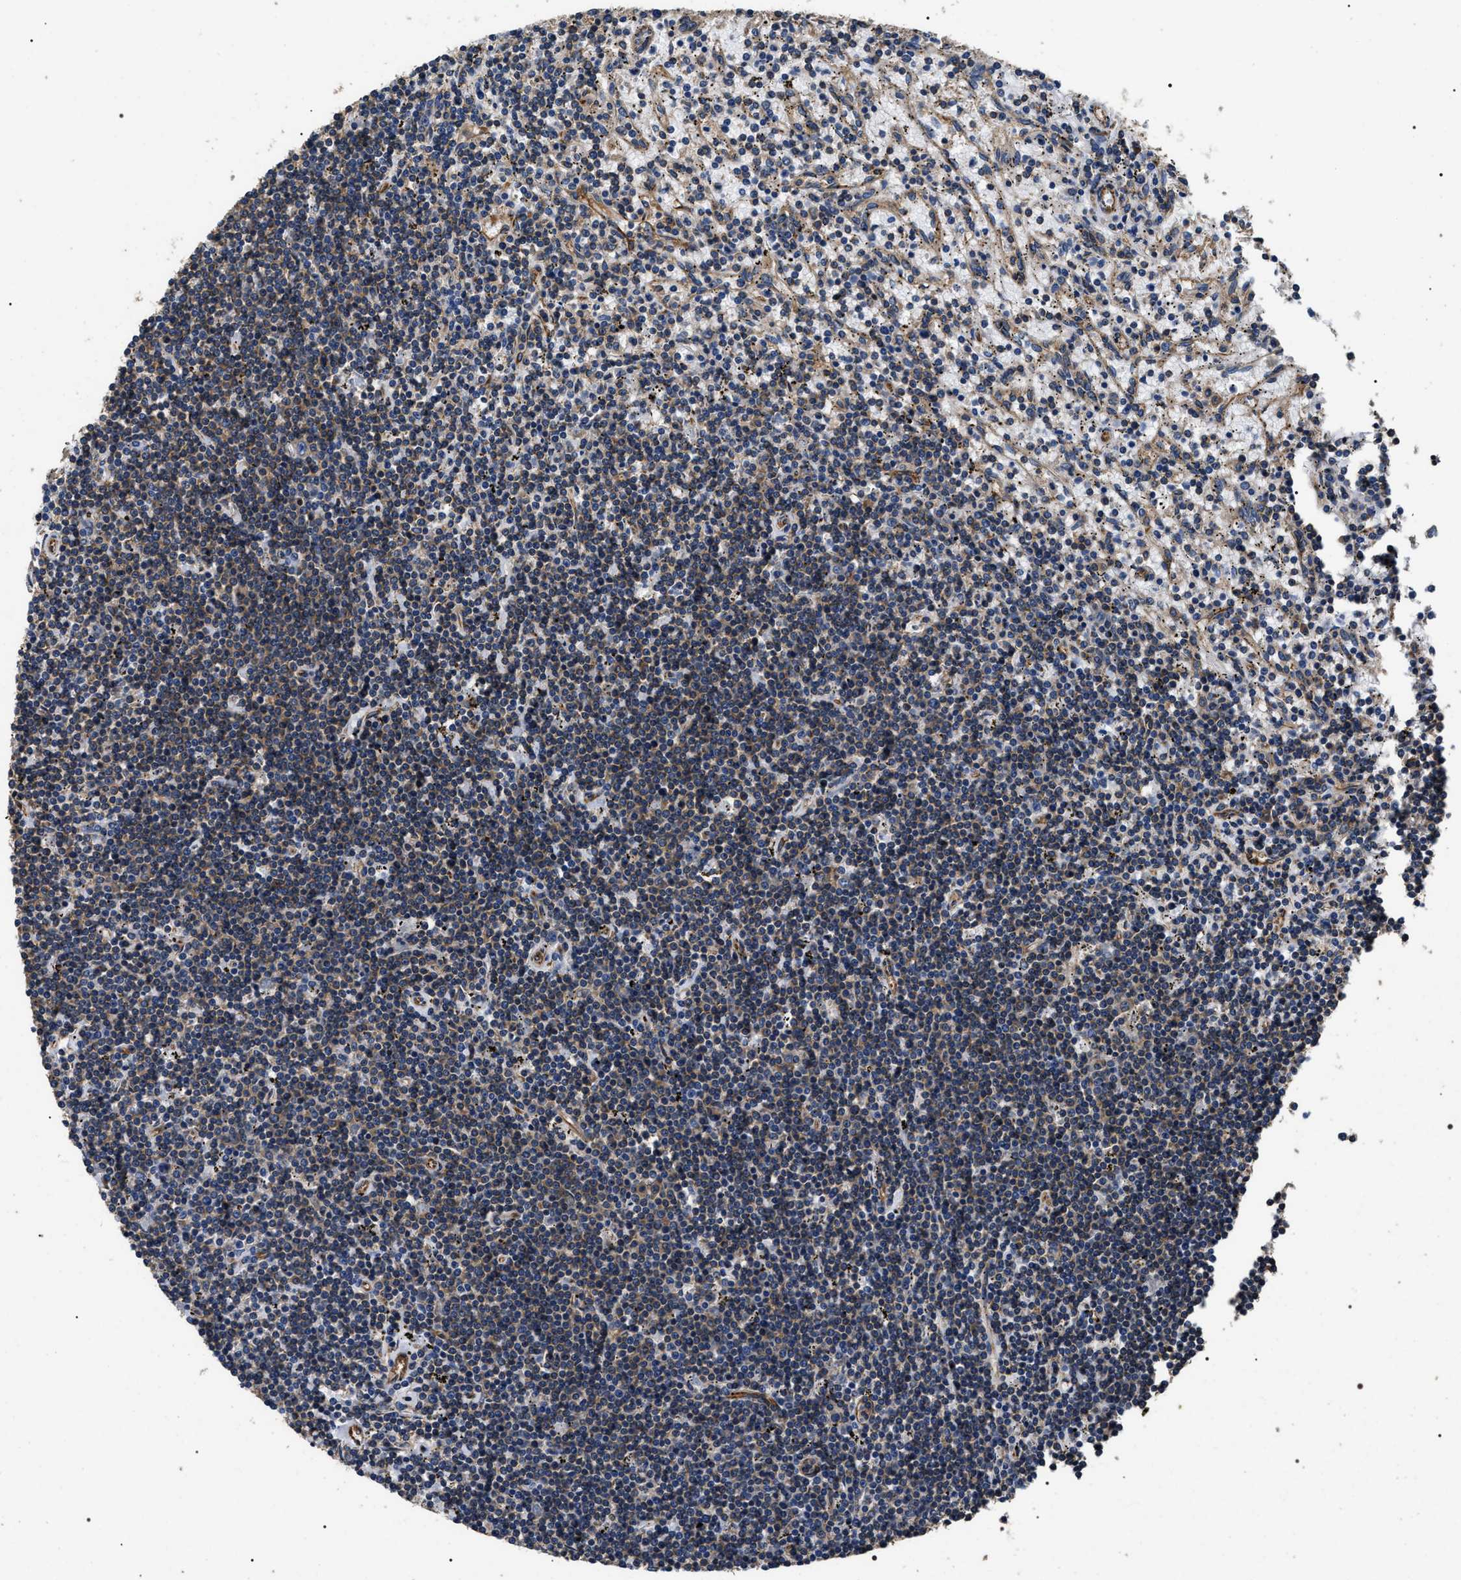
{"staining": {"intensity": "moderate", "quantity": "25%-75%", "location": "cytoplasmic/membranous"}, "tissue": "lymphoma", "cell_type": "Tumor cells", "image_type": "cancer", "snomed": [{"axis": "morphology", "description": "Malignant lymphoma, non-Hodgkin's type, Low grade"}, {"axis": "topography", "description": "Spleen"}], "caption": "An immunohistochemistry photomicrograph of tumor tissue is shown. Protein staining in brown labels moderate cytoplasmic/membranous positivity in lymphoma within tumor cells.", "gene": "KTN1", "patient": {"sex": "male", "age": 76}}